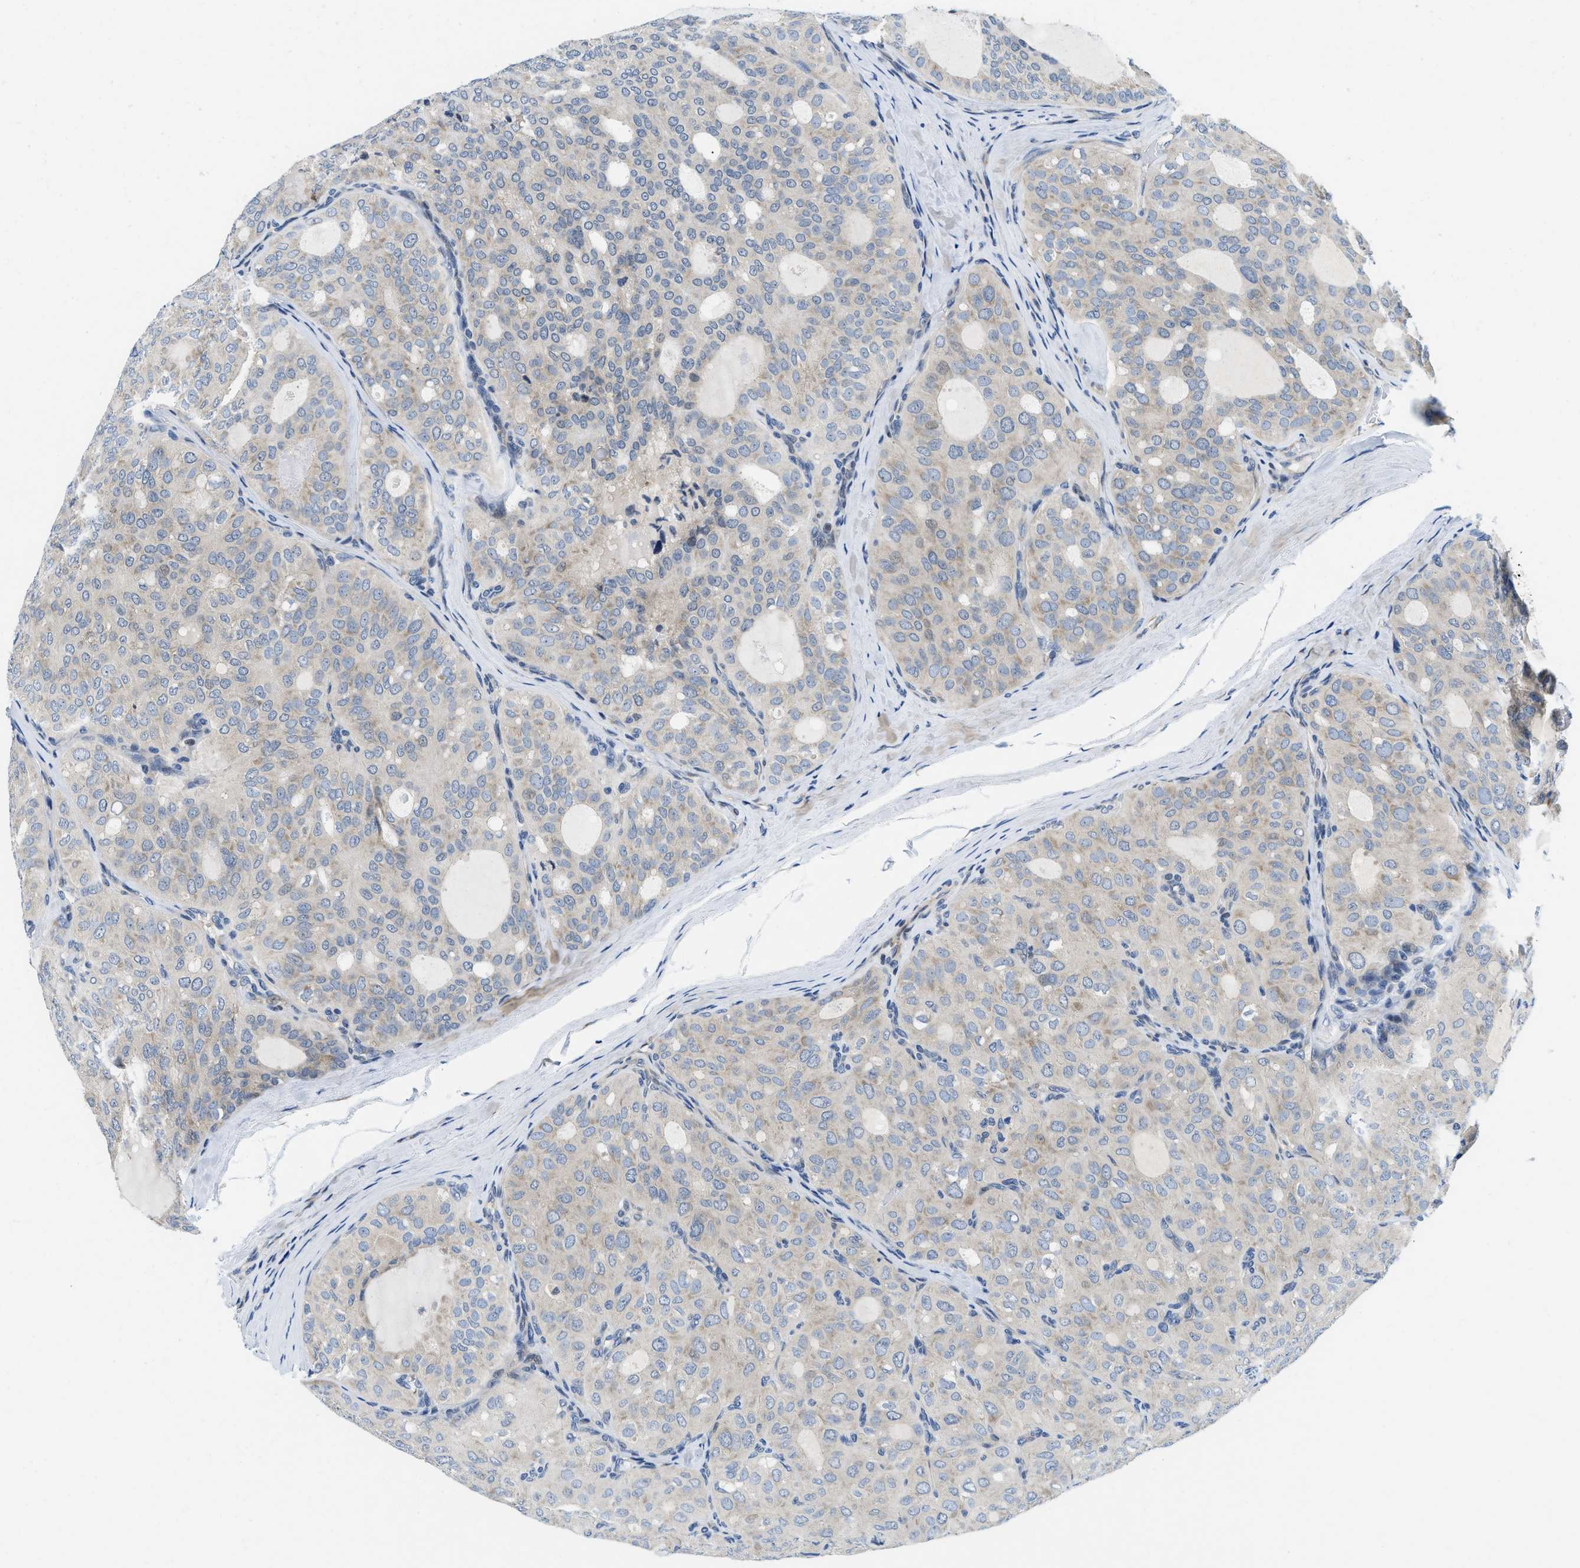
{"staining": {"intensity": "weak", "quantity": "<25%", "location": "cytoplasmic/membranous"}, "tissue": "thyroid cancer", "cell_type": "Tumor cells", "image_type": "cancer", "snomed": [{"axis": "morphology", "description": "Follicular adenoma carcinoma, NOS"}, {"axis": "topography", "description": "Thyroid gland"}], "caption": "Immunohistochemistry (IHC) of human thyroid follicular adenoma carcinoma reveals no expression in tumor cells.", "gene": "IKBKE", "patient": {"sex": "male", "age": 75}}